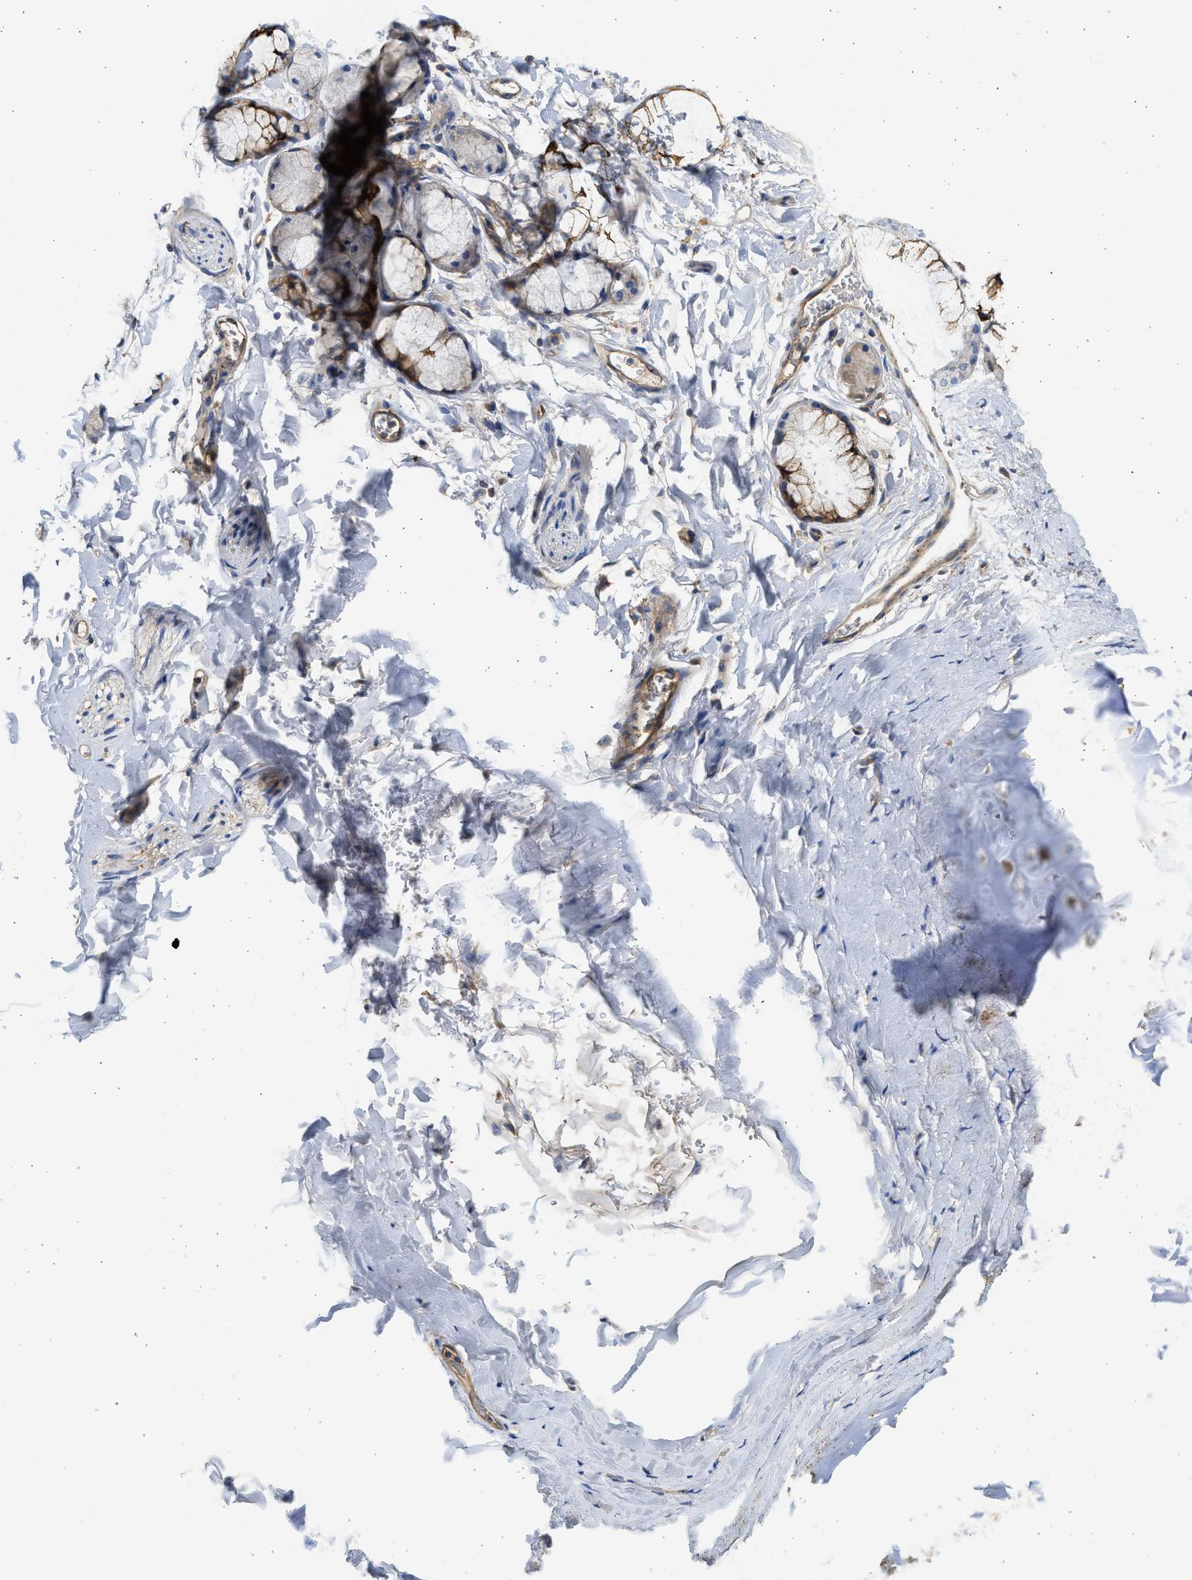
{"staining": {"intensity": "negative", "quantity": "none", "location": "none"}, "tissue": "adipose tissue", "cell_type": "Adipocytes", "image_type": "normal", "snomed": [{"axis": "morphology", "description": "Normal tissue, NOS"}, {"axis": "topography", "description": "Cartilage tissue"}, {"axis": "topography", "description": "Bronchus"}], "caption": "IHC image of unremarkable adipose tissue: human adipose tissue stained with DAB (3,3'-diaminobenzidine) demonstrates no significant protein staining in adipocytes.", "gene": "CSRNP2", "patient": {"sex": "female", "age": 73}}